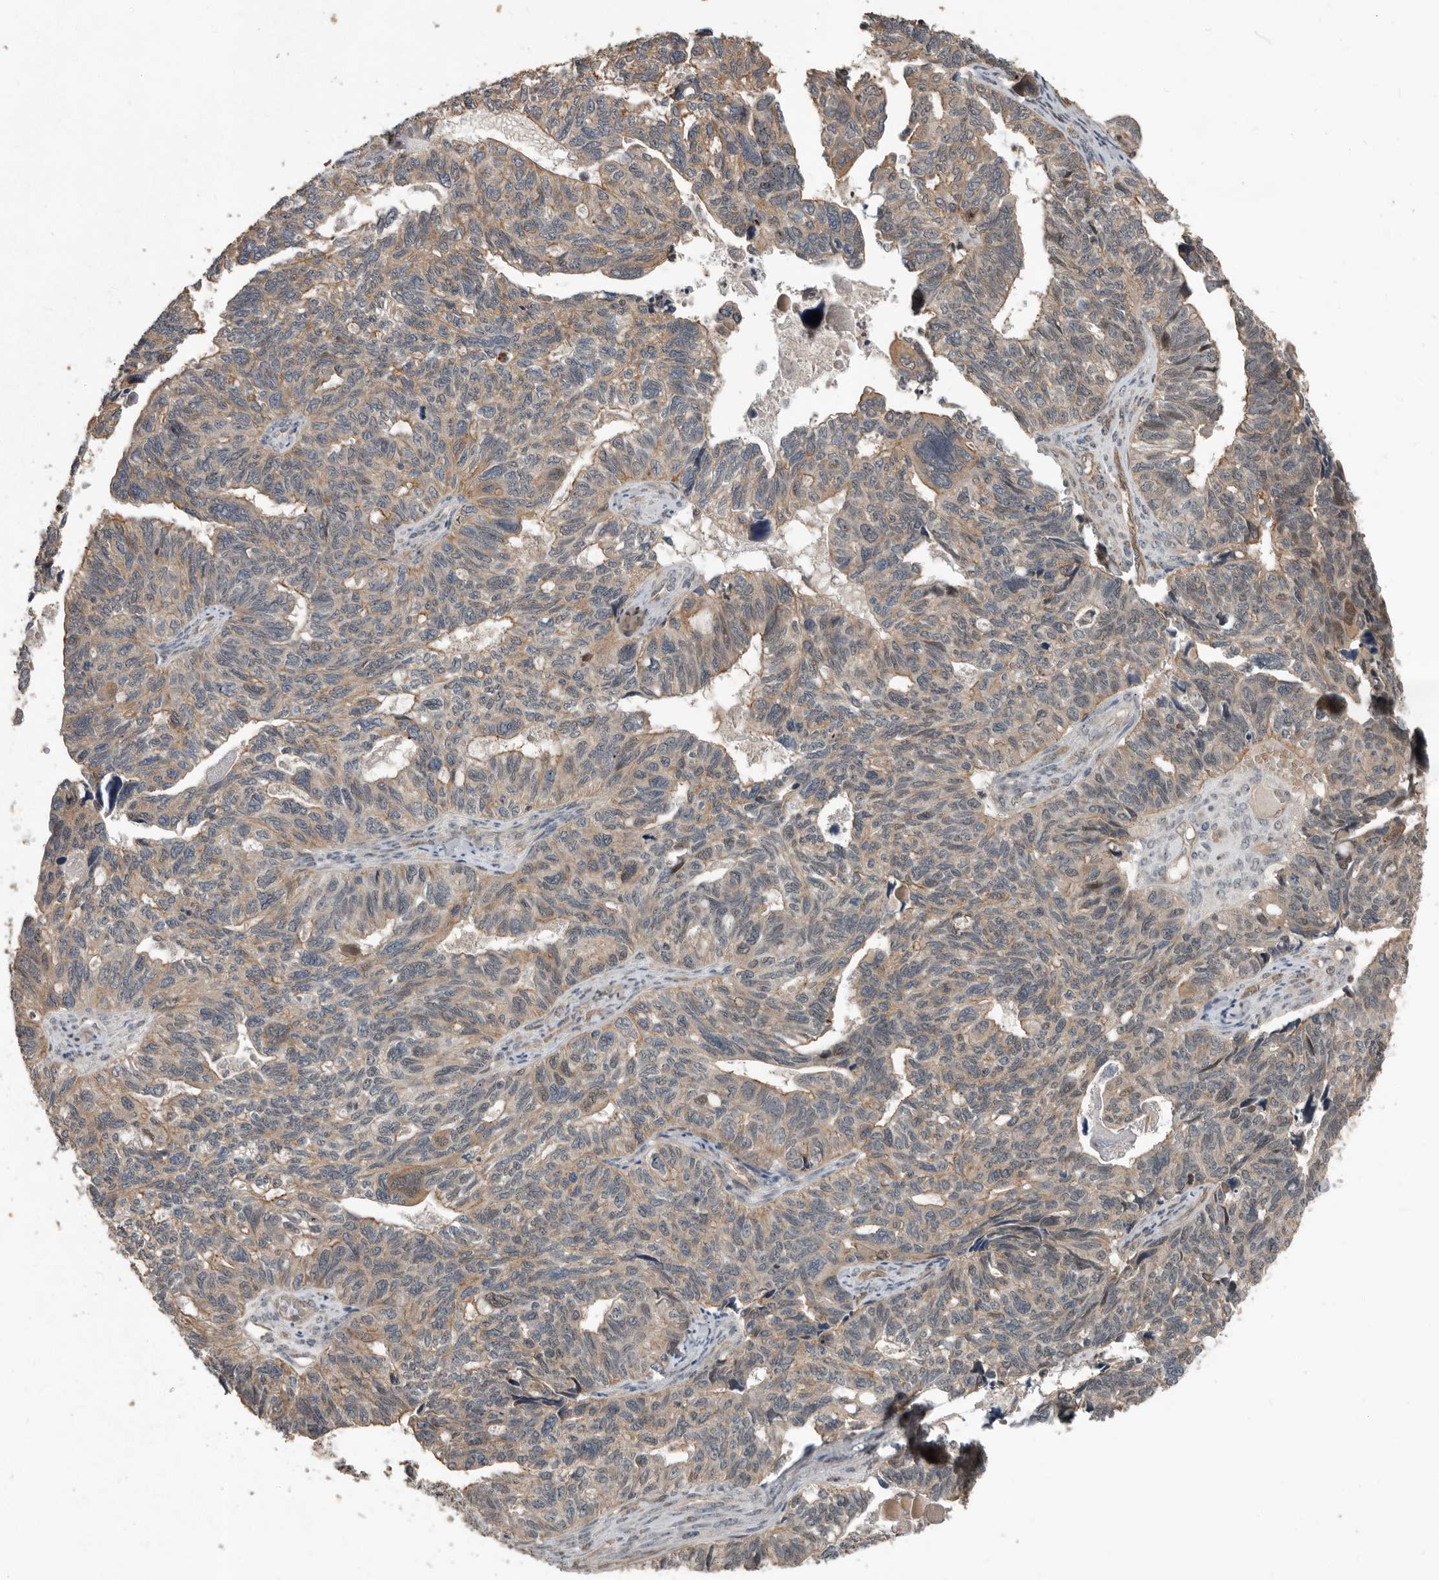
{"staining": {"intensity": "weak", "quantity": ">75%", "location": "cytoplasmic/membranous"}, "tissue": "ovarian cancer", "cell_type": "Tumor cells", "image_type": "cancer", "snomed": [{"axis": "morphology", "description": "Cystadenocarcinoma, serous, NOS"}, {"axis": "topography", "description": "Ovary"}], "caption": "Immunohistochemistry staining of ovarian cancer (serous cystadenocarcinoma), which demonstrates low levels of weak cytoplasmic/membranous staining in about >75% of tumor cells indicating weak cytoplasmic/membranous protein positivity. The staining was performed using DAB (3,3'-diaminobenzidine) (brown) for protein detection and nuclei were counterstained in hematoxylin (blue).", "gene": "YOD1", "patient": {"sex": "female", "age": 79}}